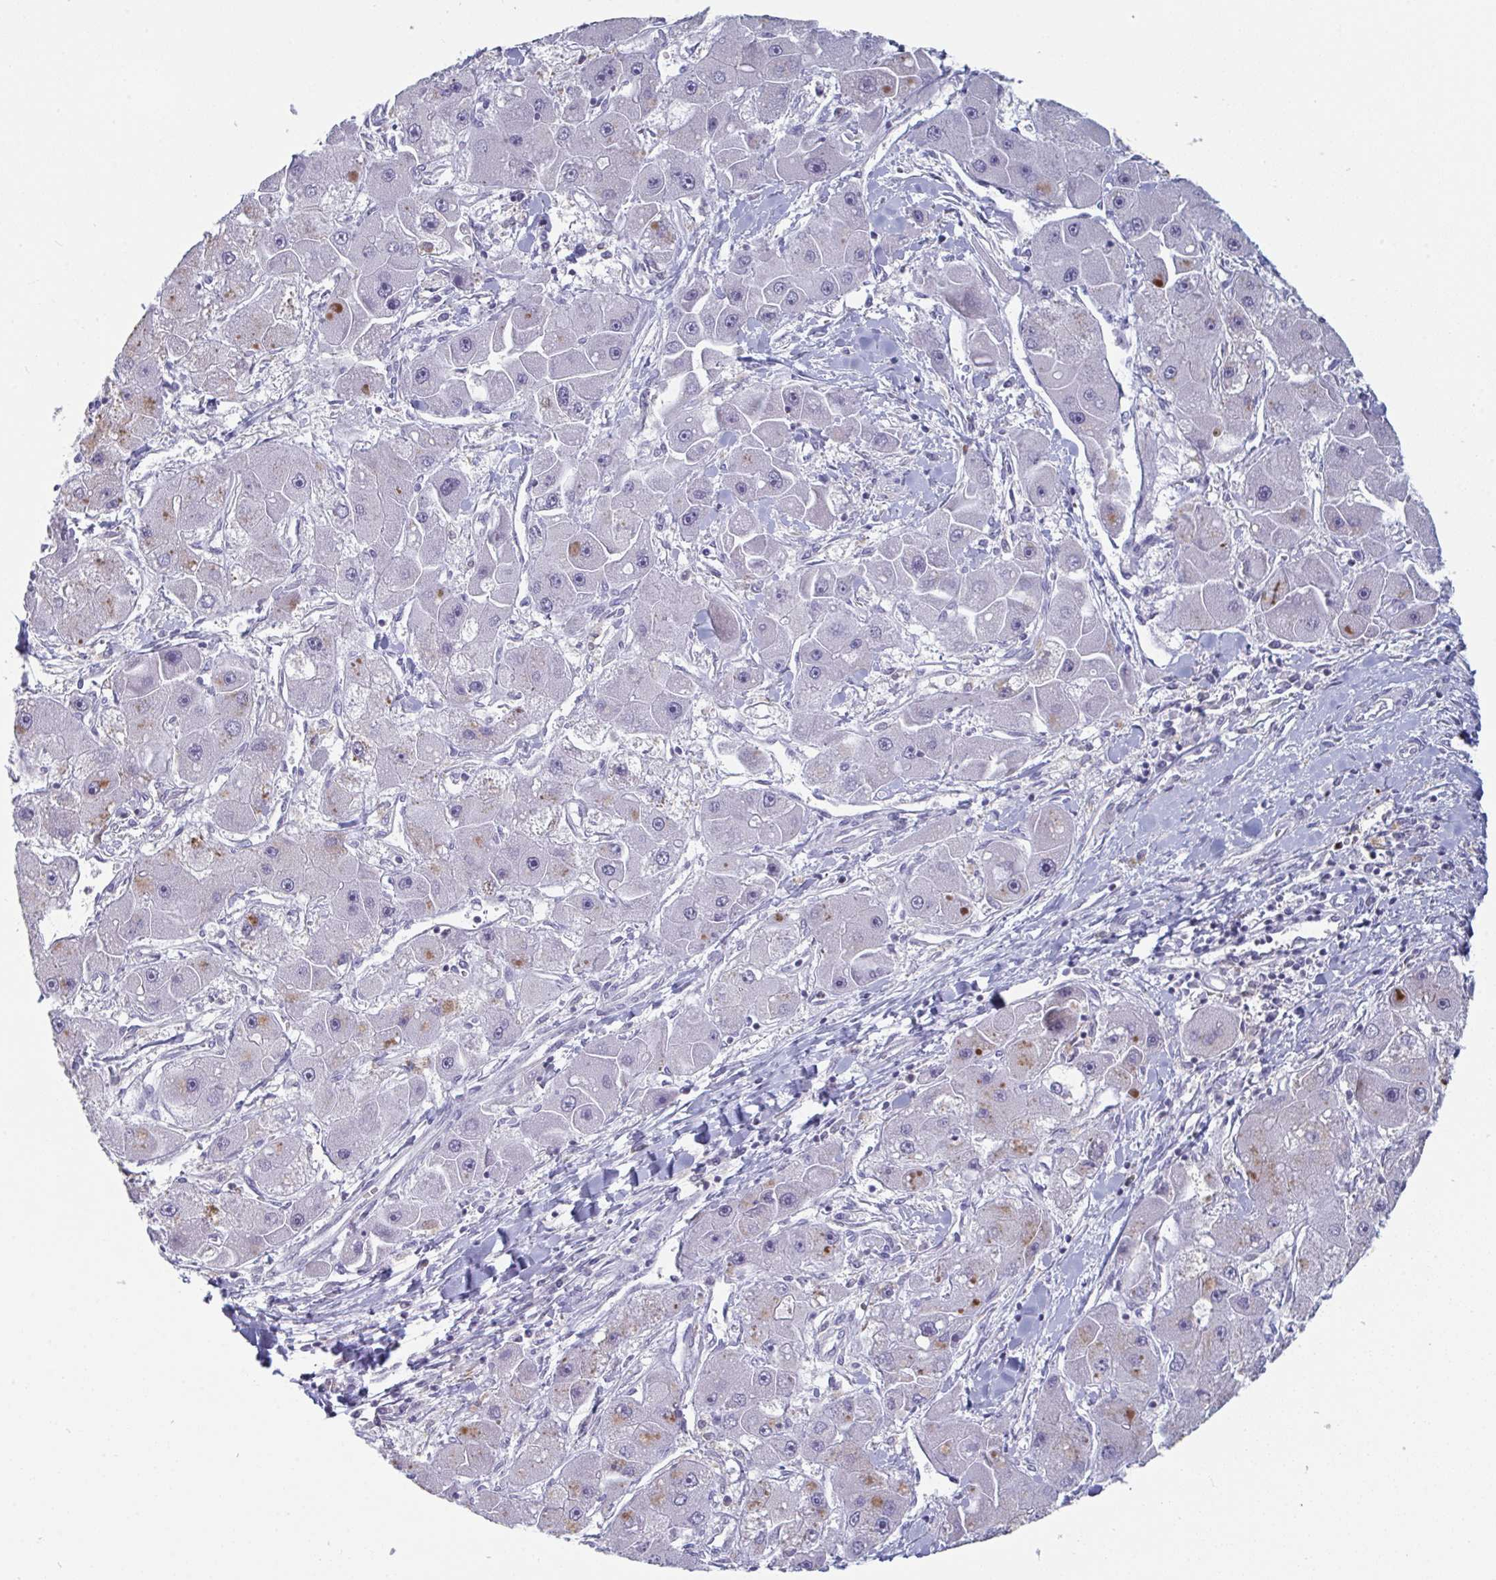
{"staining": {"intensity": "negative", "quantity": "none", "location": "none"}, "tissue": "liver cancer", "cell_type": "Tumor cells", "image_type": "cancer", "snomed": [{"axis": "morphology", "description": "Carcinoma, Hepatocellular, NOS"}, {"axis": "topography", "description": "Liver"}], "caption": "Immunohistochemistry image of human liver cancer stained for a protein (brown), which shows no expression in tumor cells.", "gene": "DISP2", "patient": {"sex": "male", "age": 24}}